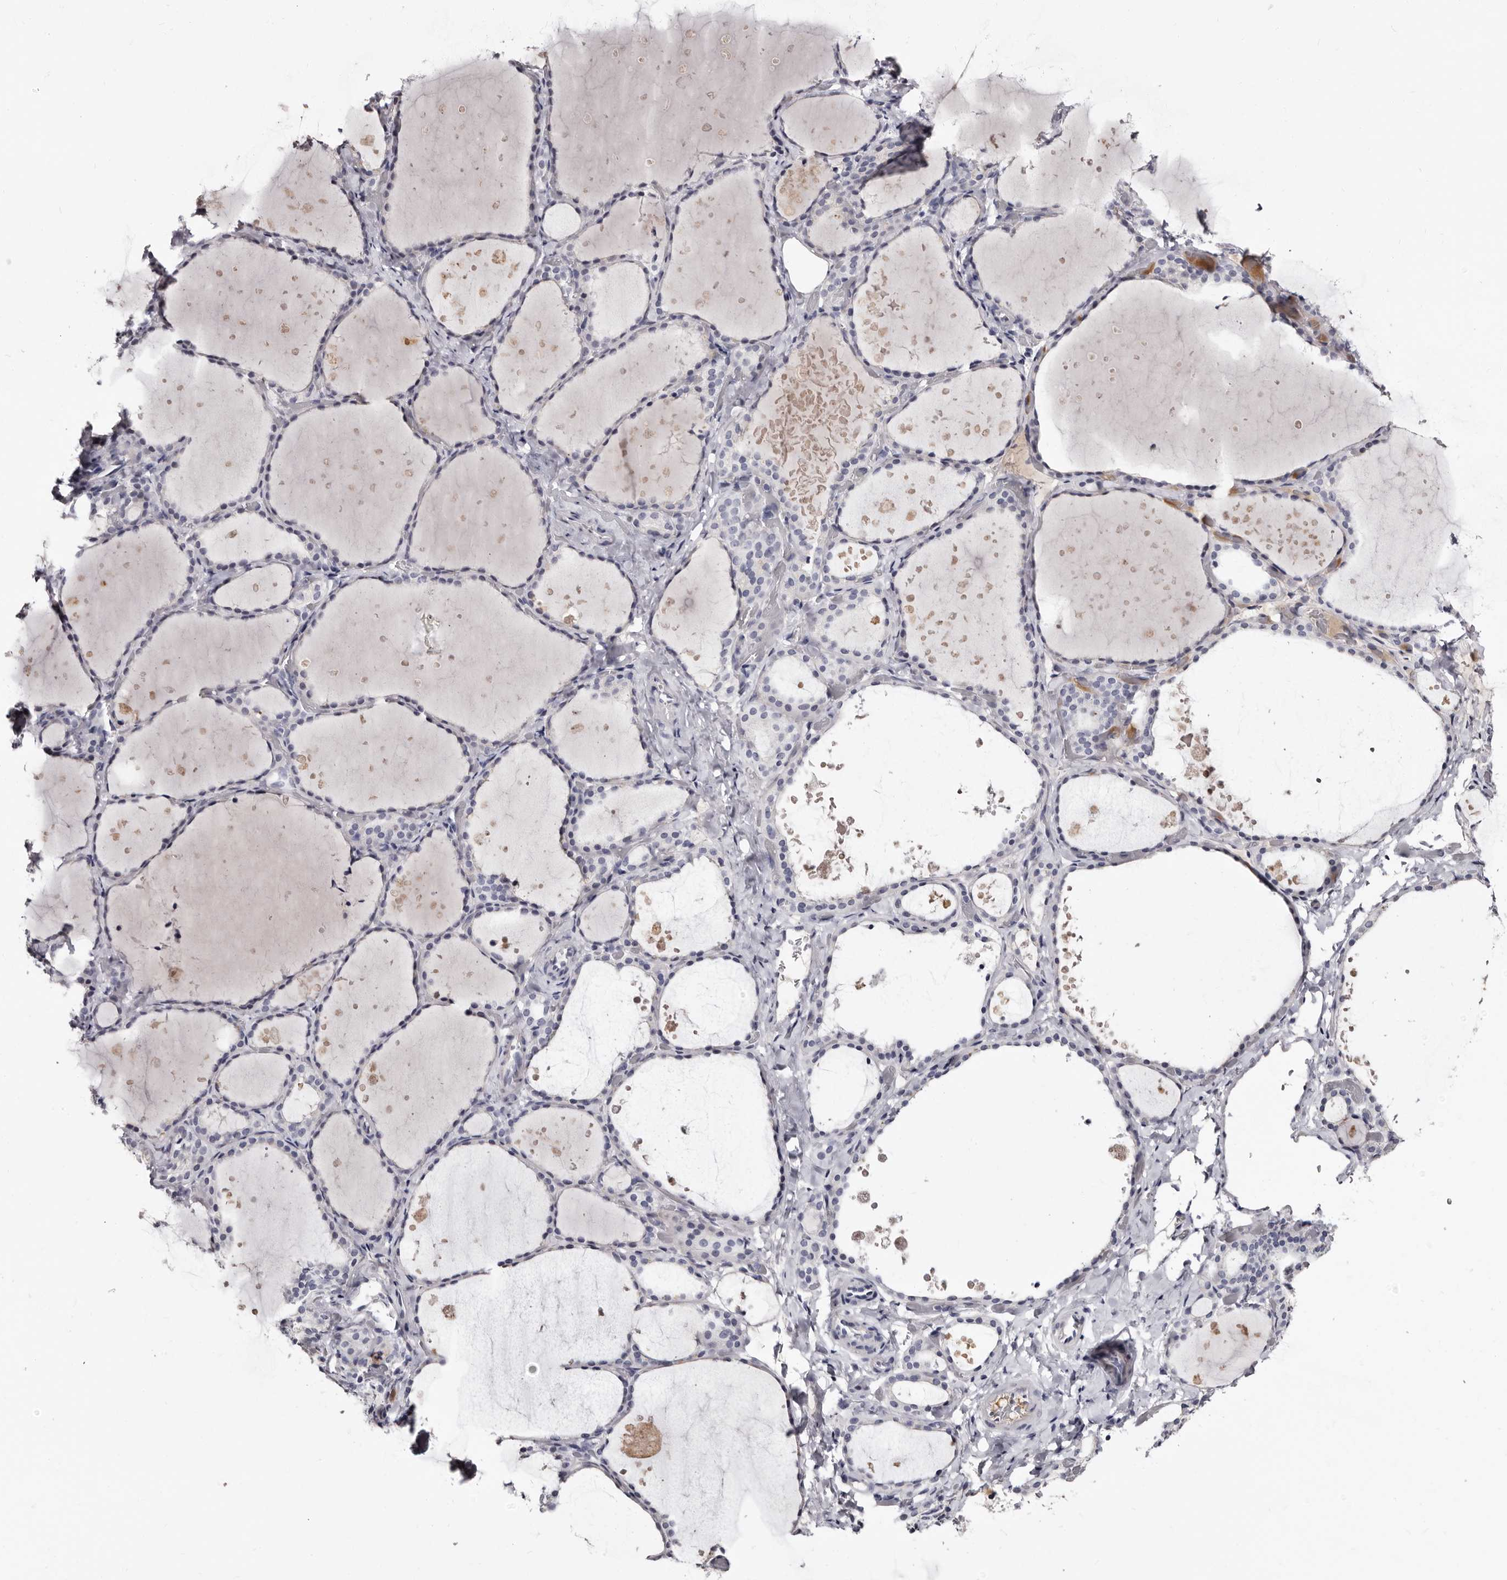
{"staining": {"intensity": "negative", "quantity": "none", "location": "none"}, "tissue": "thyroid gland", "cell_type": "Glandular cells", "image_type": "normal", "snomed": [{"axis": "morphology", "description": "Normal tissue, NOS"}, {"axis": "topography", "description": "Thyroid gland"}], "caption": "IHC photomicrograph of unremarkable human thyroid gland stained for a protein (brown), which displays no expression in glandular cells. (DAB immunohistochemistry (IHC) with hematoxylin counter stain).", "gene": "TBC1D22B", "patient": {"sex": "female", "age": 44}}